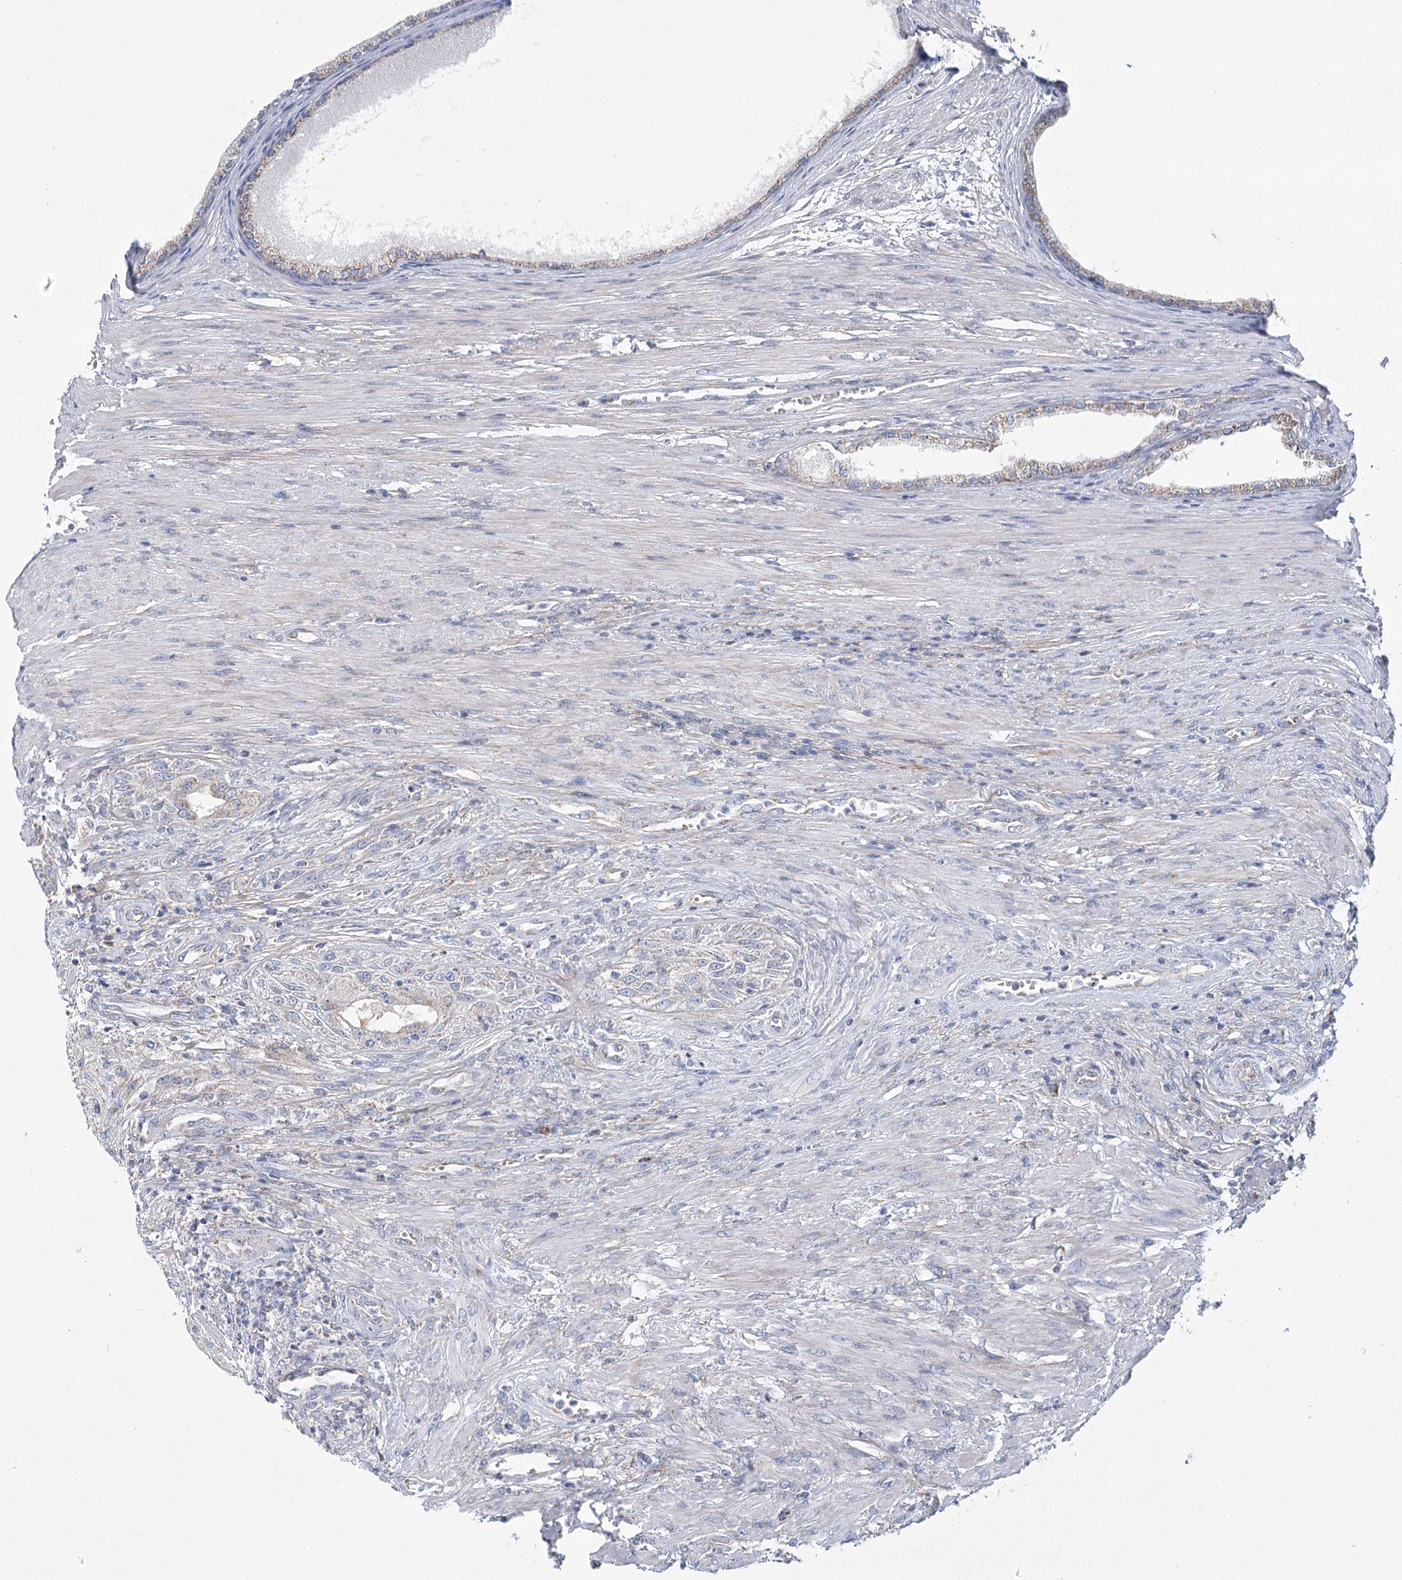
{"staining": {"intensity": "moderate", "quantity": "<25%", "location": "cytoplasmic/membranous"}, "tissue": "prostate cancer", "cell_type": "Tumor cells", "image_type": "cancer", "snomed": [{"axis": "morphology", "description": "Normal tissue, NOS"}, {"axis": "morphology", "description": "Adenocarcinoma, Low grade"}, {"axis": "topography", "description": "Prostate"}, {"axis": "topography", "description": "Peripheral nerve tissue"}], "caption": "High-magnification brightfield microscopy of adenocarcinoma (low-grade) (prostate) stained with DAB (3,3'-diaminobenzidine) (brown) and counterstained with hematoxylin (blue). tumor cells exhibit moderate cytoplasmic/membranous expression is seen in approximately<25% of cells.", "gene": "SNX7", "patient": {"sex": "male", "age": 71}}